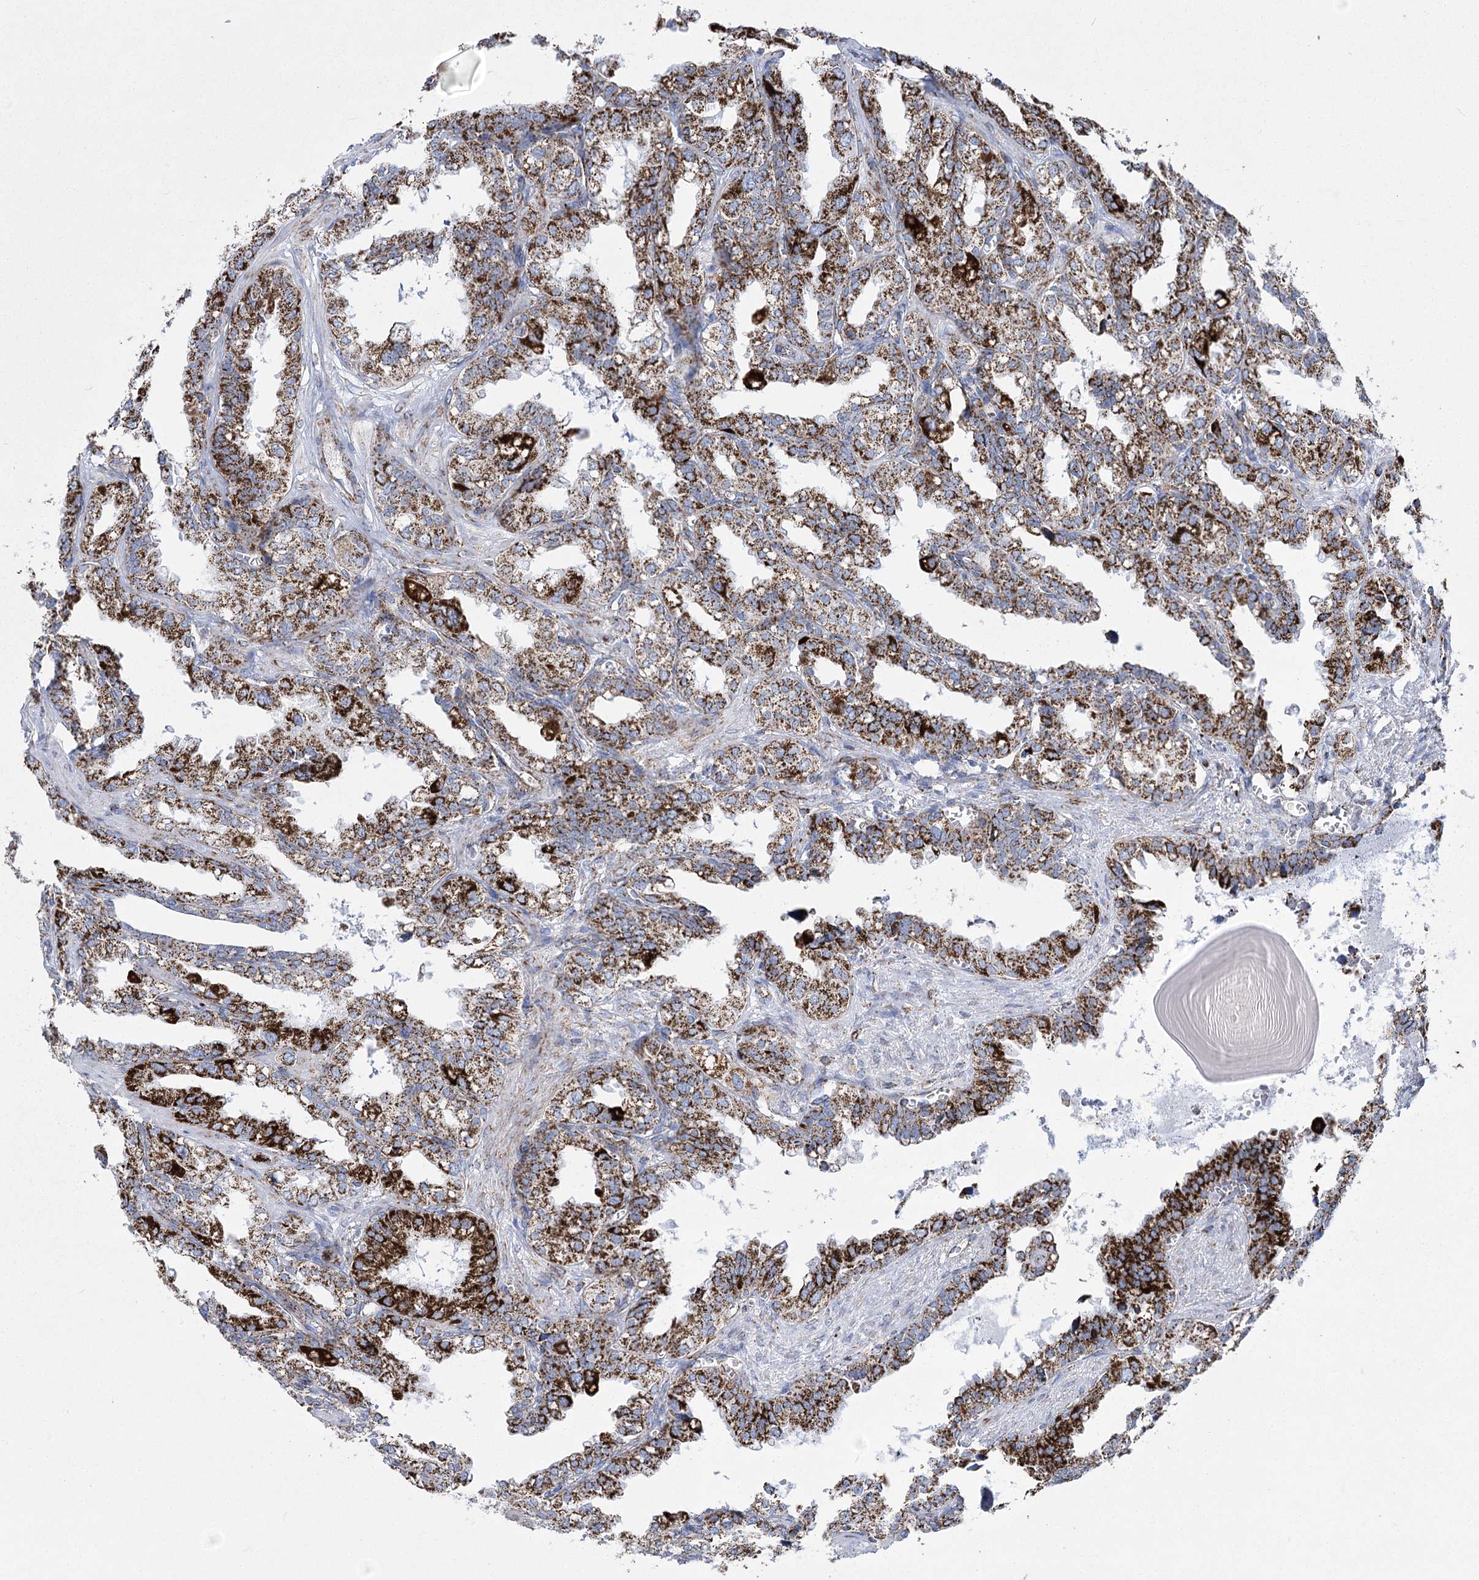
{"staining": {"intensity": "strong", "quantity": ">75%", "location": "cytoplasmic/membranous"}, "tissue": "seminal vesicle", "cell_type": "Glandular cells", "image_type": "normal", "snomed": [{"axis": "morphology", "description": "Normal tissue, NOS"}, {"axis": "topography", "description": "Prostate"}, {"axis": "topography", "description": "Seminal veicle"}], "caption": "Approximately >75% of glandular cells in unremarkable human seminal vesicle show strong cytoplasmic/membranous protein staining as visualized by brown immunohistochemical staining.", "gene": "PDHB", "patient": {"sex": "male", "age": 51}}